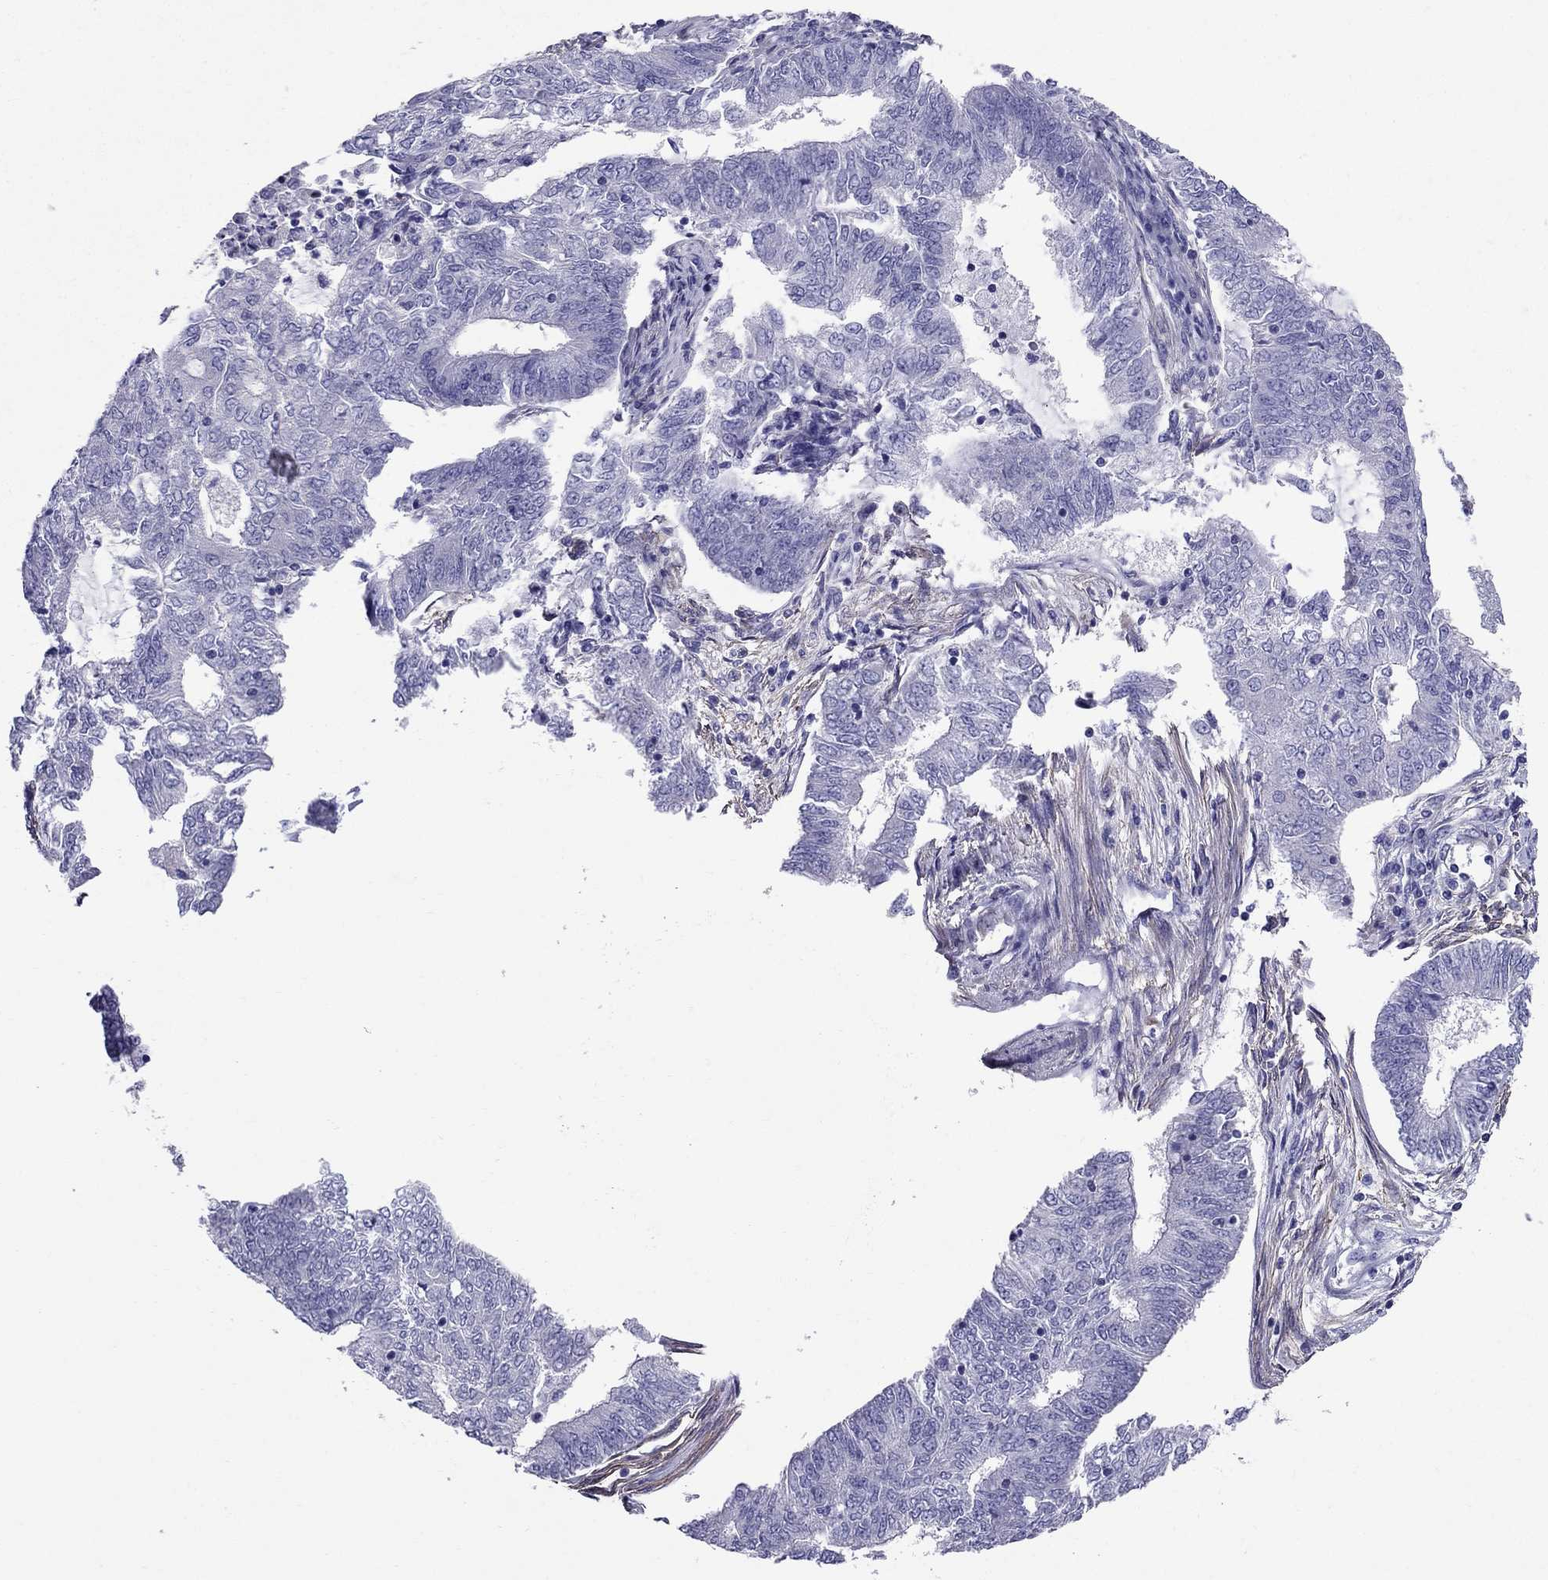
{"staining": {"intensity": "negative", "quantity": "none", "location": "none"}, "tissue": "endometrial cancer", "cell_type": "Tumor cells", "image_type": "cancer", "snomed": [{"axis": "morphology", "description": "Adenocarcinoma, NOS"}, {"axis": "topography", "description": "Endometrium"}], "caption": "Immunohistochemistry (IHC) of human endometrial adenocarcinoma exhibits no expression in tumor cells. (Stains: DAB immunohistochemistry (IHC) with hematoxylin counter stain, Microscopy: brightfield microscopy at high magnification).", "gene": "GPR50", "patient": {"sex": "female", "age": 62}}